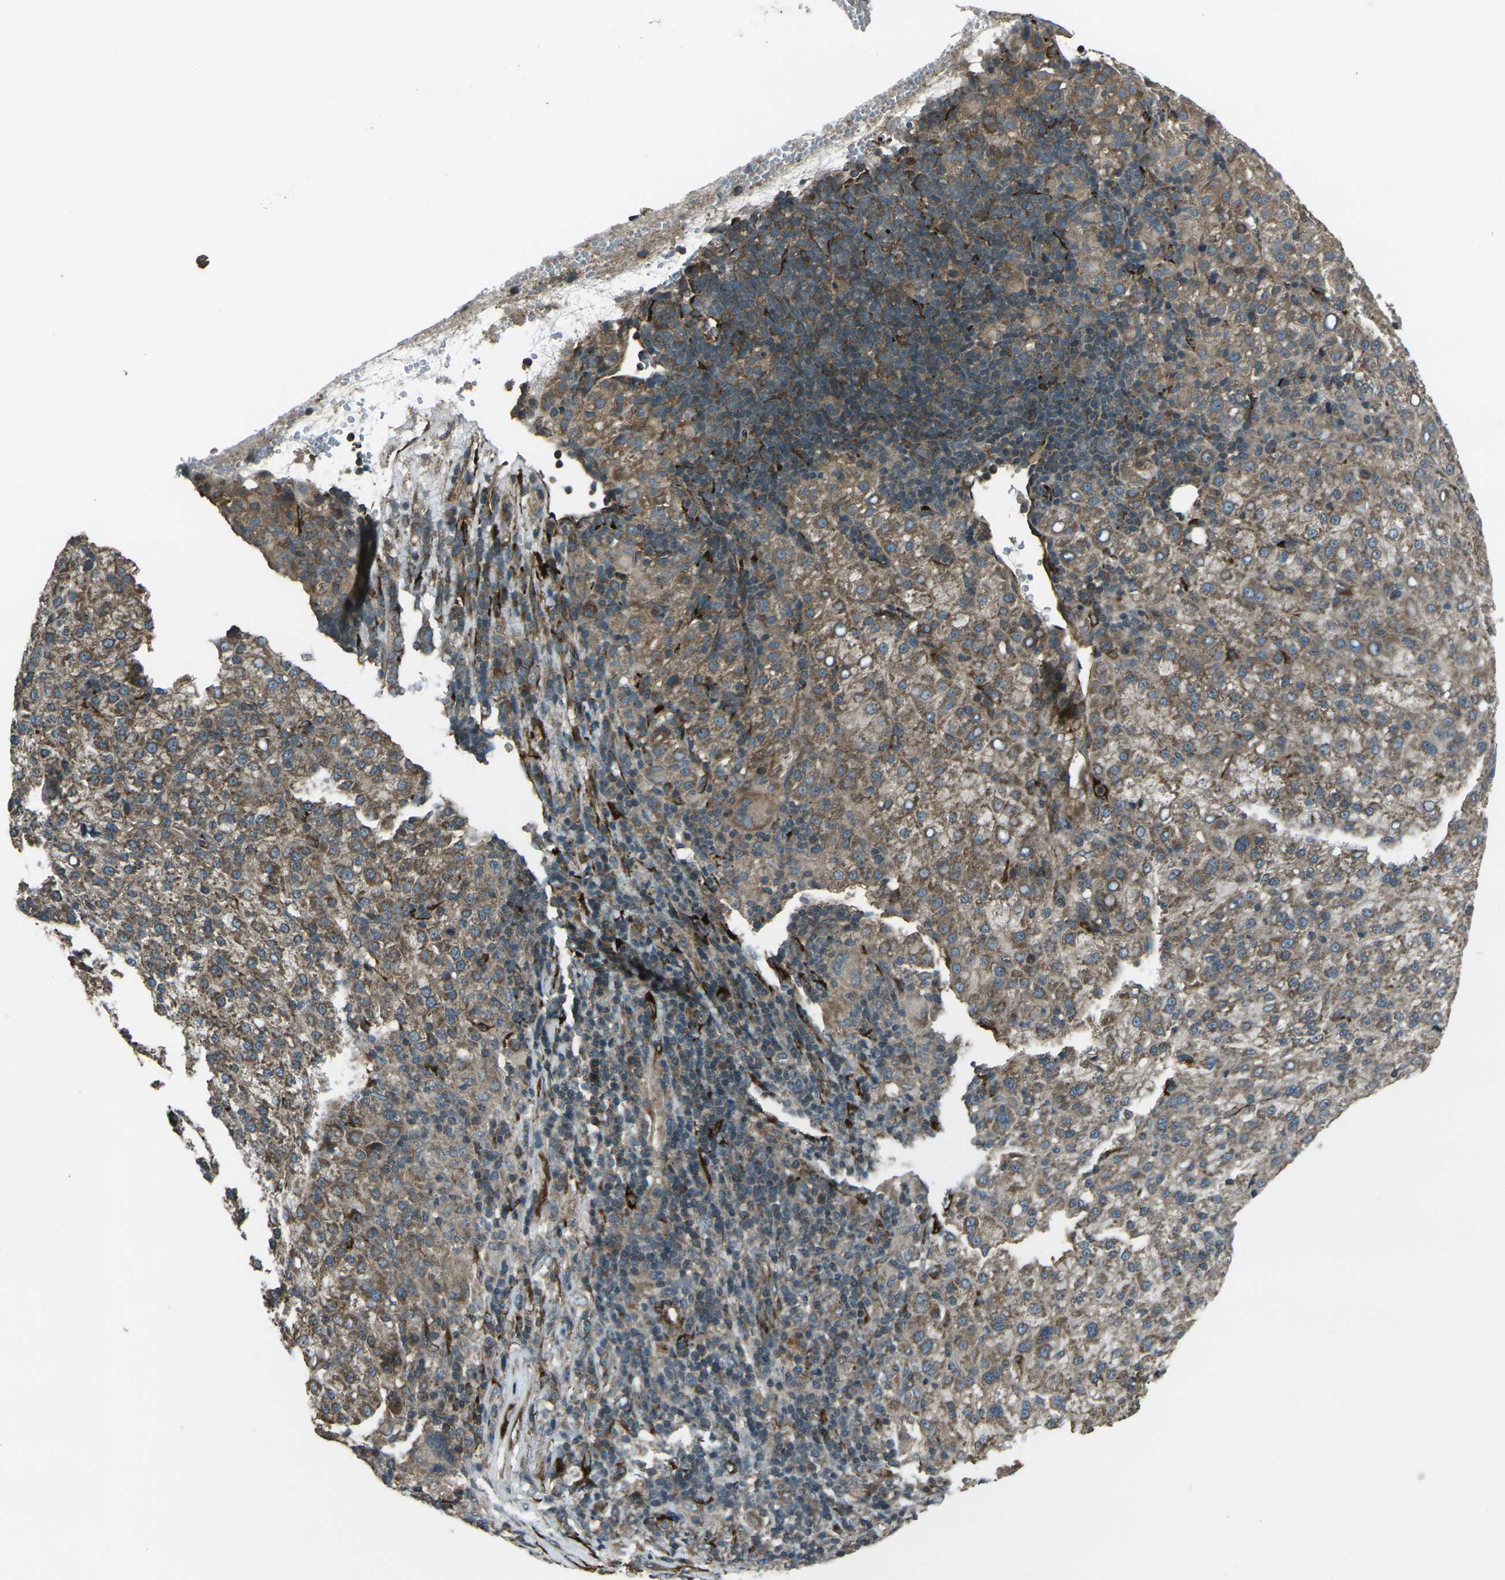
{"staining": {"intensity": "moderate", "quantity": "25%-75%", "location": "cytoplasmic/membranous"}, "tissue": "liver cancer", "cell_type": "Tumor cells", "image_type": "cancer", "snomed": [{"axis": "morphology", "description": "Carcinoma, Hepatocellular, NOS"}, {"axis": "topography", "description": "Liver"}], "caption": "Liver hepatocellular carcinoma stained with a protein marker displays moderate staining in tumor cells.", "gene": "LSMEM1", "patient": {"sex": "female", "age": 58}}